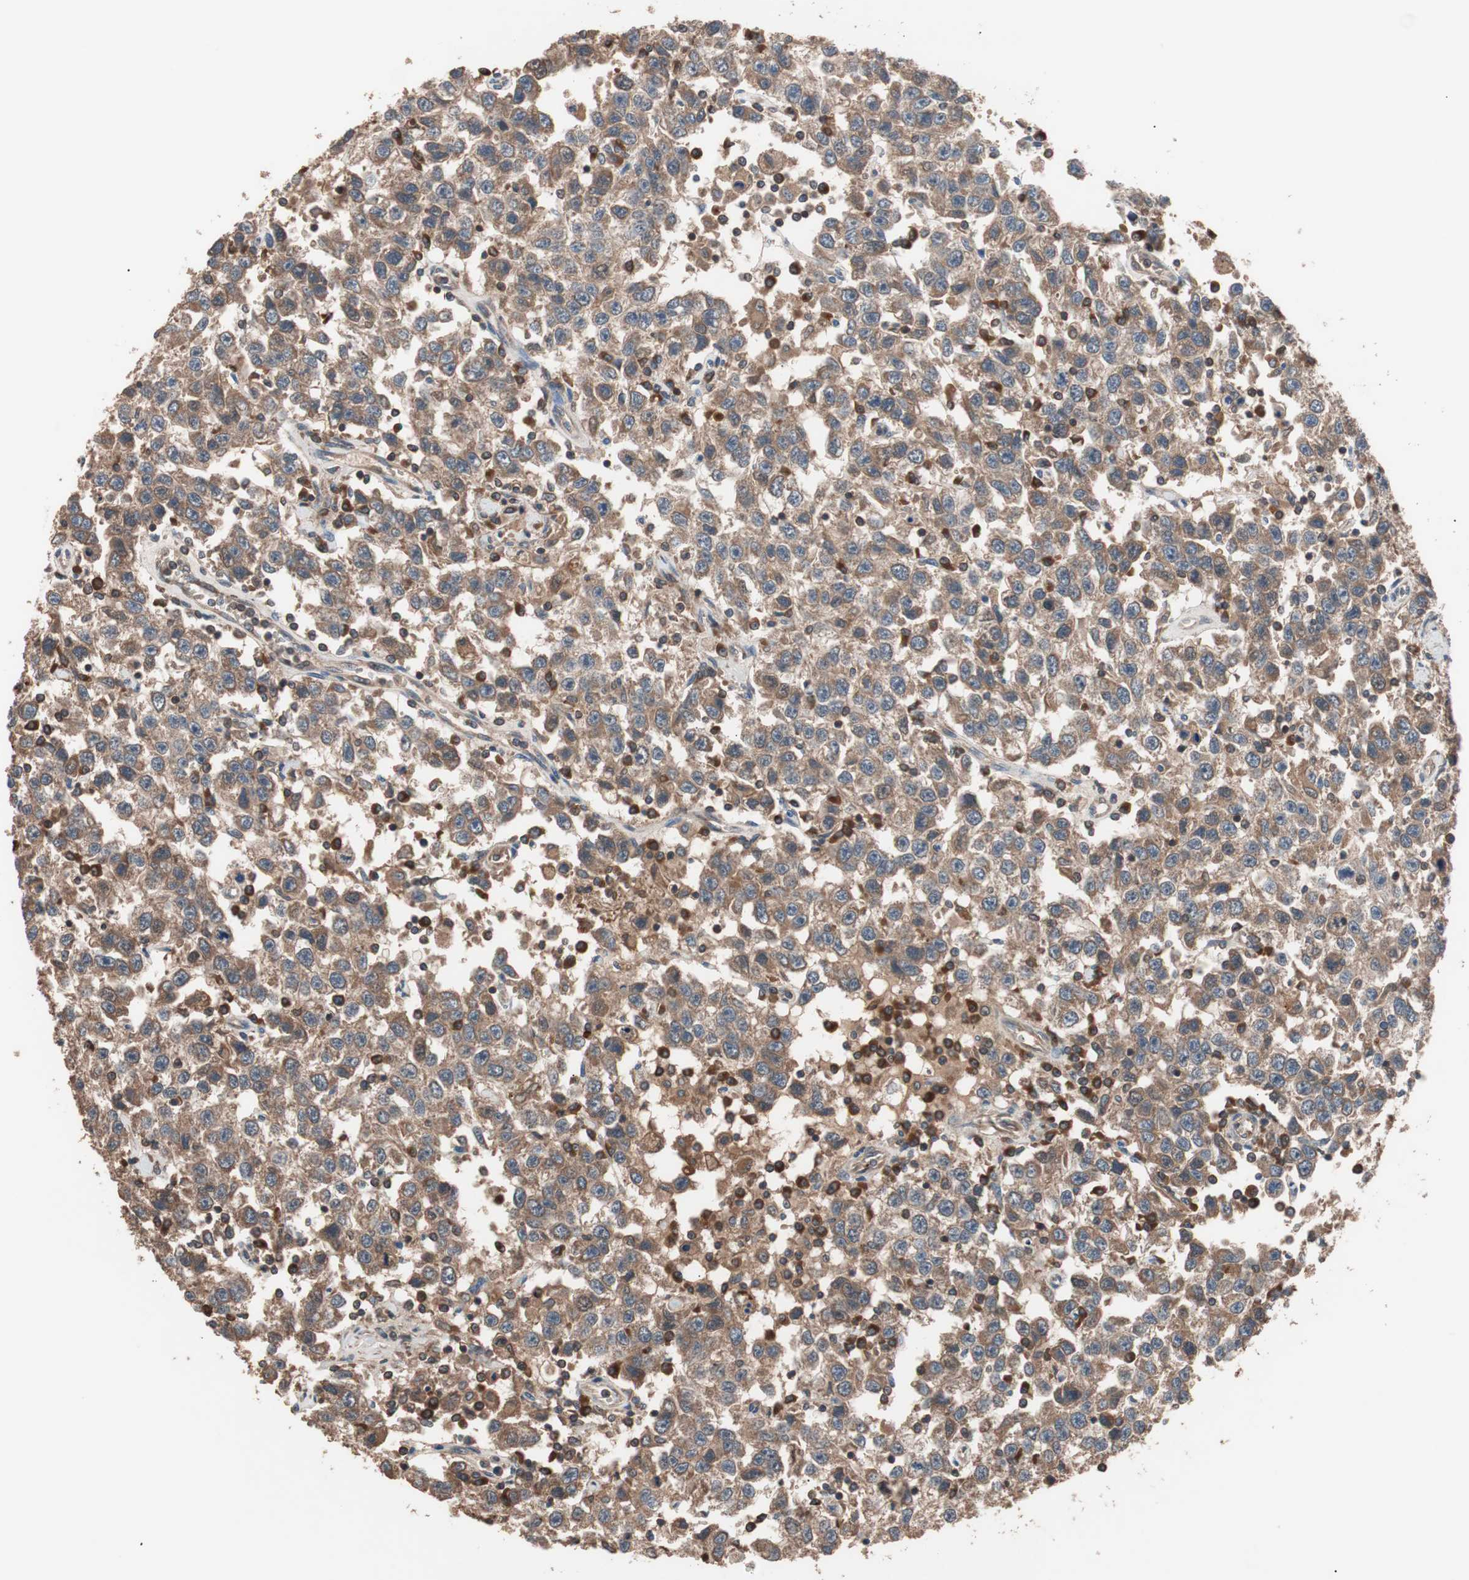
{"staining": {"intensity": "moderate", "quantity": ">75%", "location": "cytoplasmic/membranous"}, "tissue": "testis cancer", "cell_type": "Tumor cells", "image_type": "cancer", "snomed": [{"axis": "morphology", "description": "Seminoma, NOS"}, {"axis": "topography", "description": "Testis"}], "caption": "Immunohistochemical staining of seminoma (testis) exhibits medium levels of moderate cytoplasmic/membranous expression in about >75% of tumor cells.", "gene": "GLYCTK", "patient": {"sex": "male", "age": 41}}